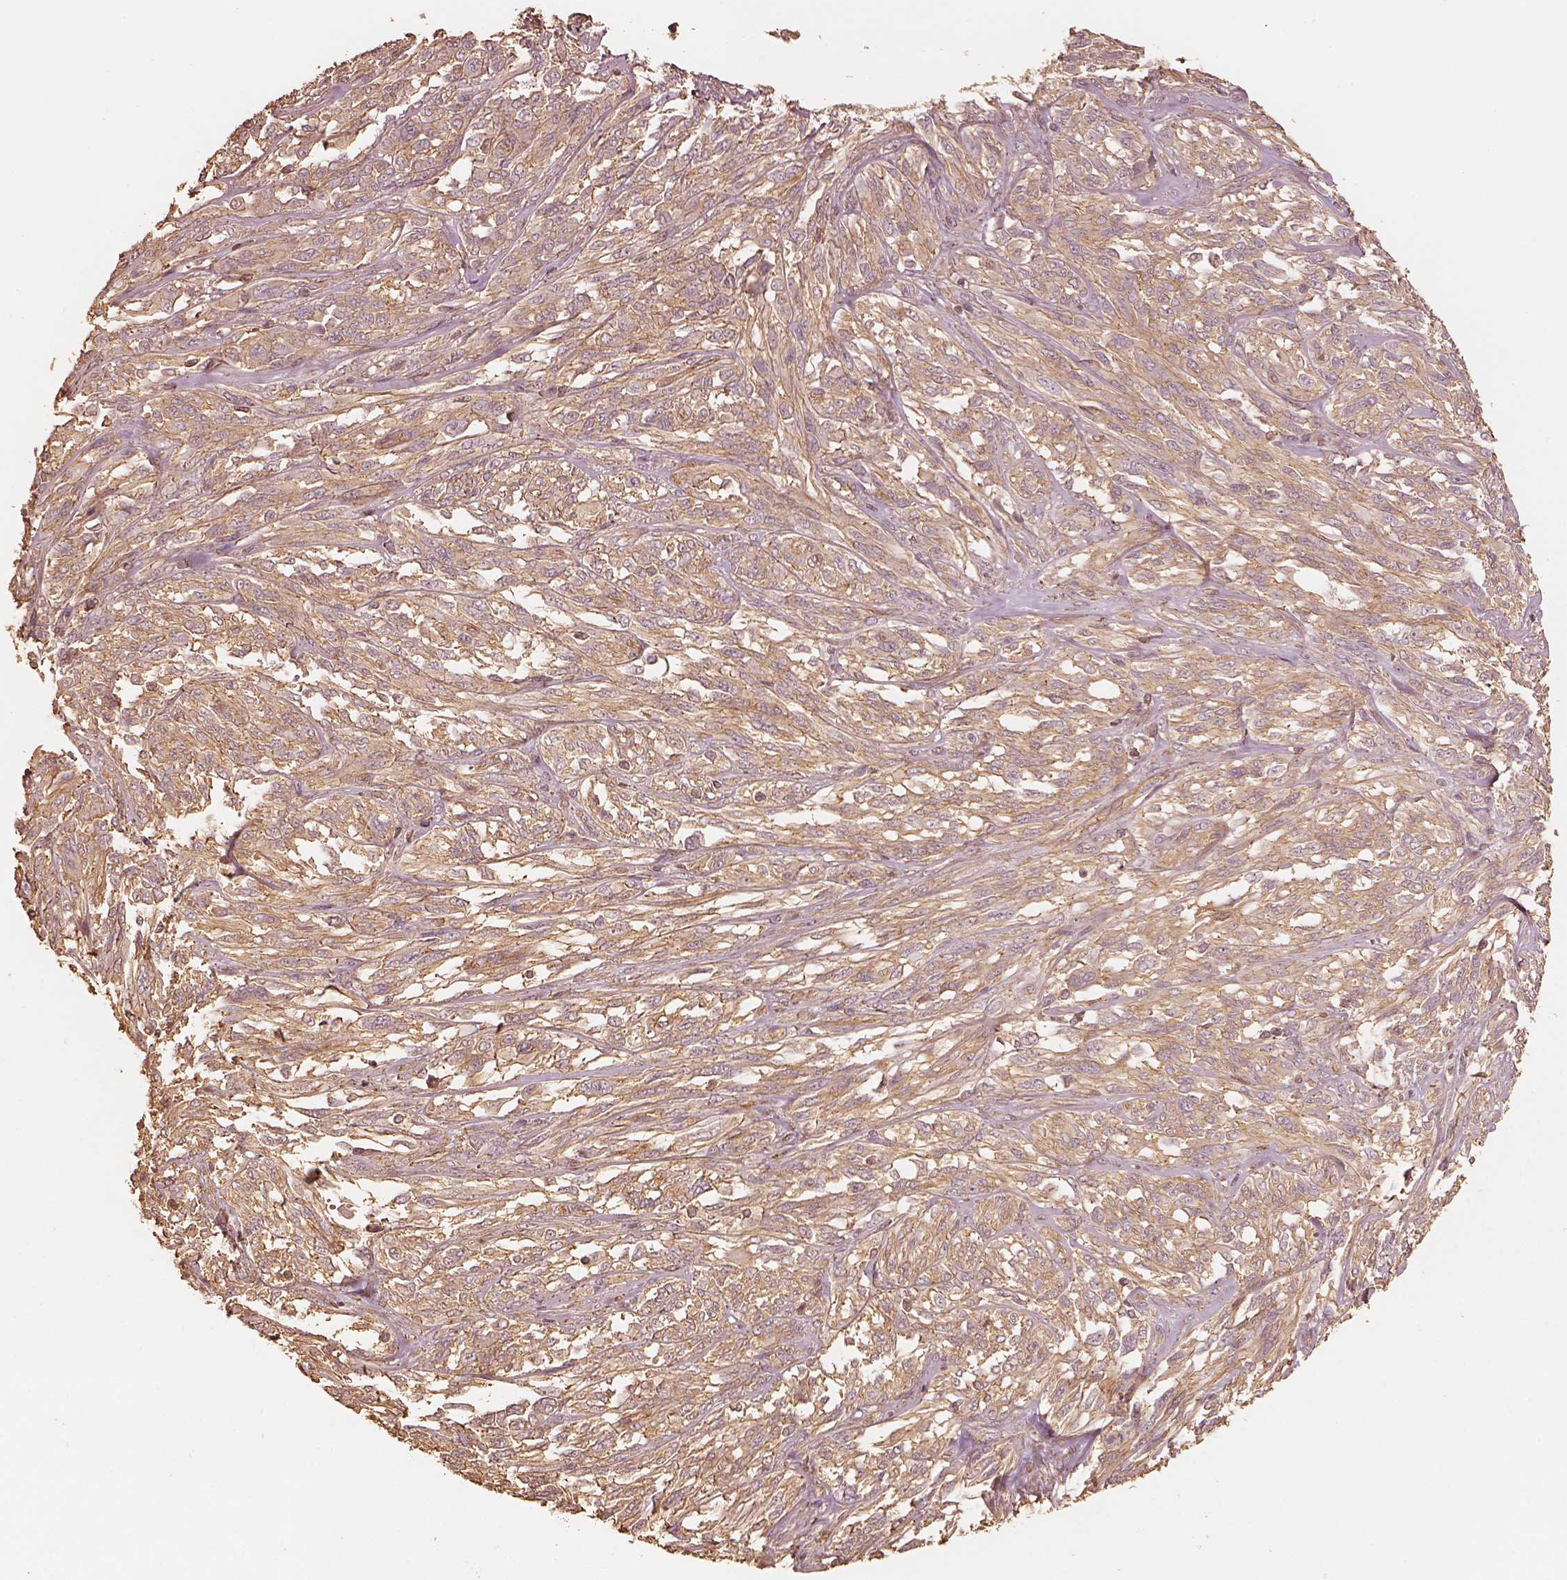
{"staining": {"intensity": "moderate", "quantity": ">75%", "location": "cytoplasmic/membranous"}, "tissue": "melanoma", "cell_type": "Tumor cells", "image_type": "cancer", "snomed": [{"axis": "morphology", "description": "Malignant melanoma, NOS"}, {"axis": "topography", "description": "Skin"}], "caption": "Protein staining displays moderate cytoplasmic/membranous expression in approximately >75% of tumor cells in melanoma.", "gene": "WDR7", "patient": {"sex": "female", "age": 91}}